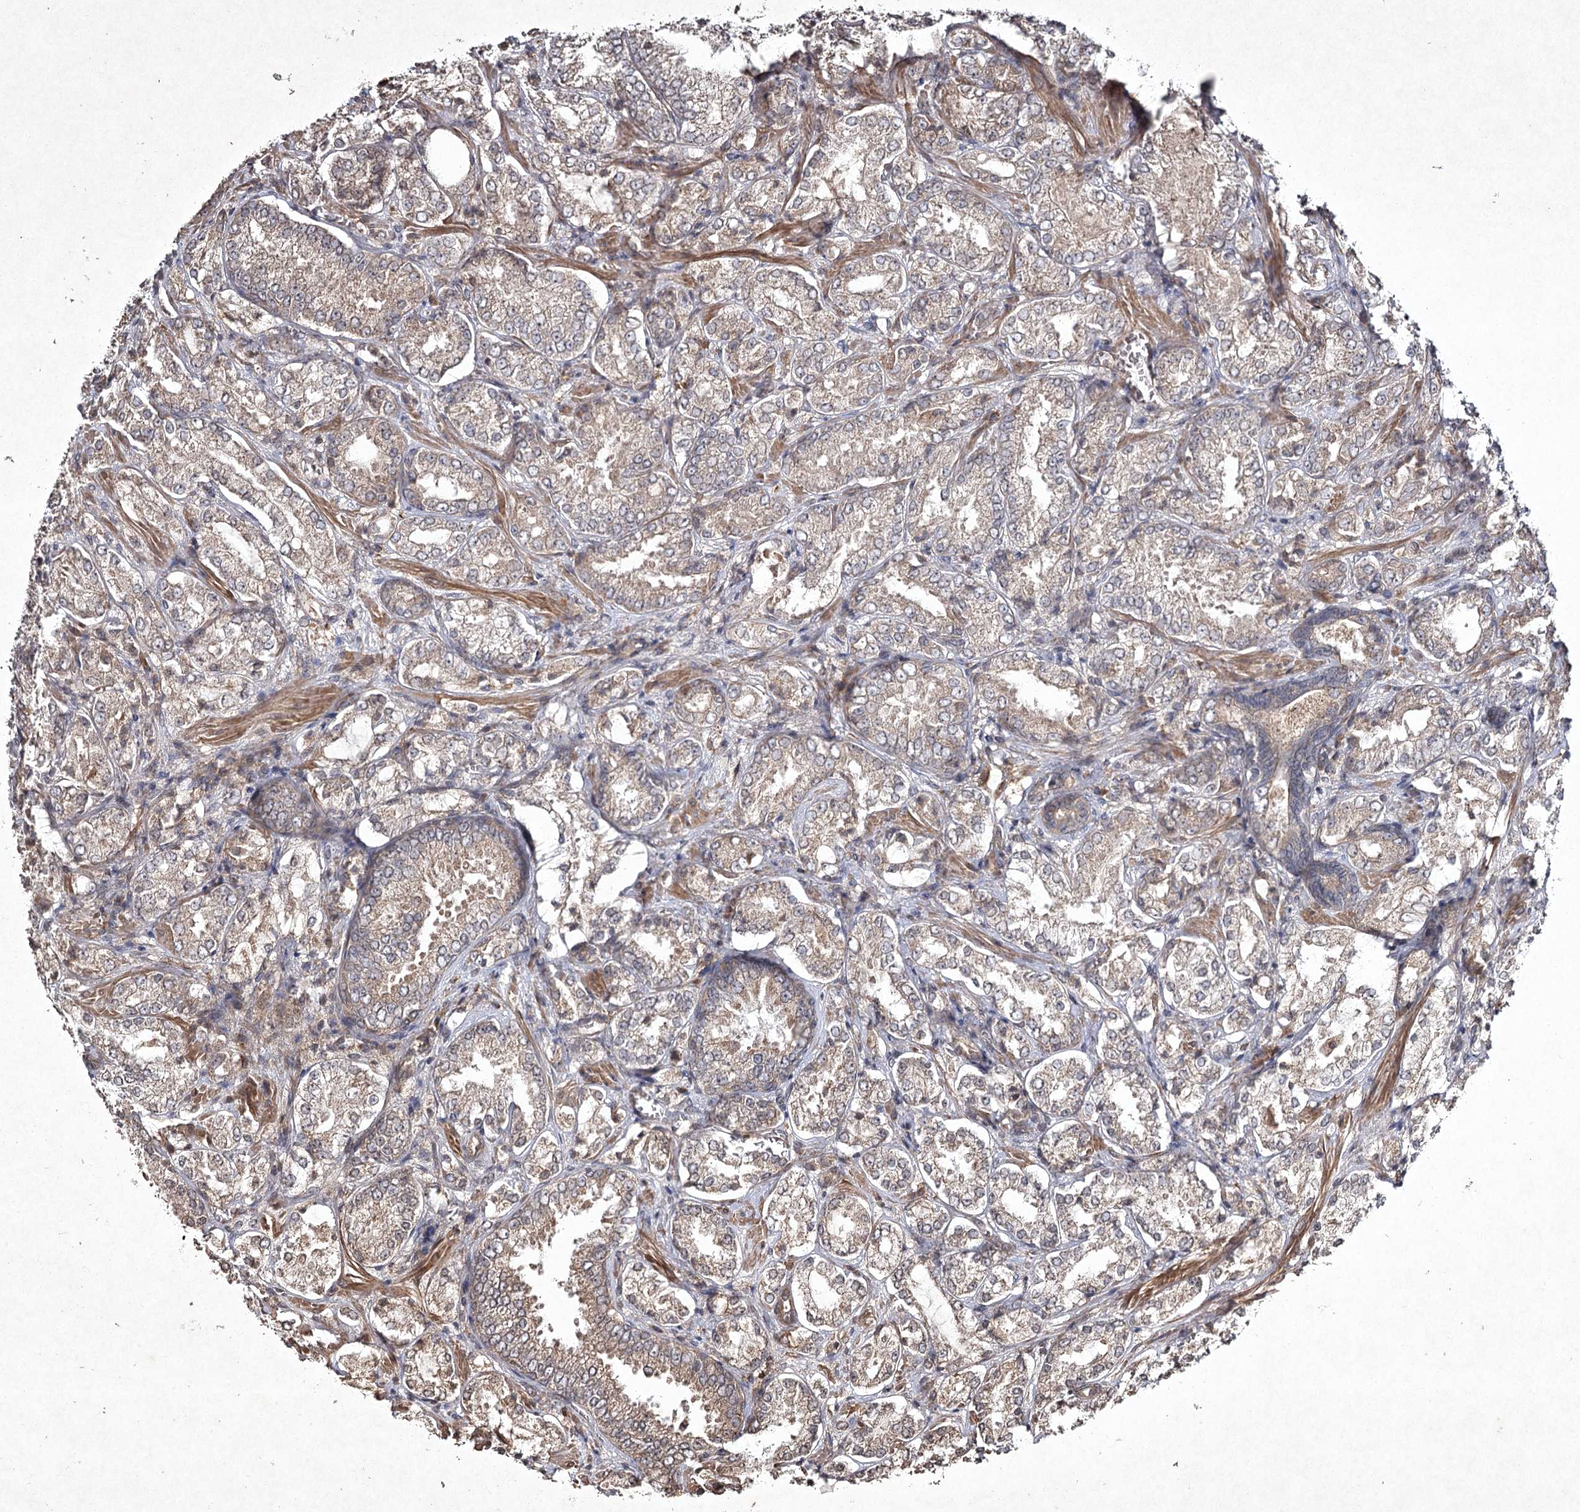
{"staining": {"intensity": "moderate", "quantity": "25%-75%", "location": "cytoplasmic/membranous"}, "tissue": "prostate cancer", "cell_type": "Tumor cells", "image_type": "cancer", "snomed": [{"axis": "morphology", "description": "Adenocarcinoma, Low grade"}, {"axis": "topography", "description": "Prostate"}], "caption": "This is a histology image of immunohistochemistry staining of prostate low-grade adenocarcinoma, which shows moderate staining in the cytoplasmic/membranous of tumor cells.", "gene": "CYP2B6", "patient": {"sex": "male", "age": 74}}